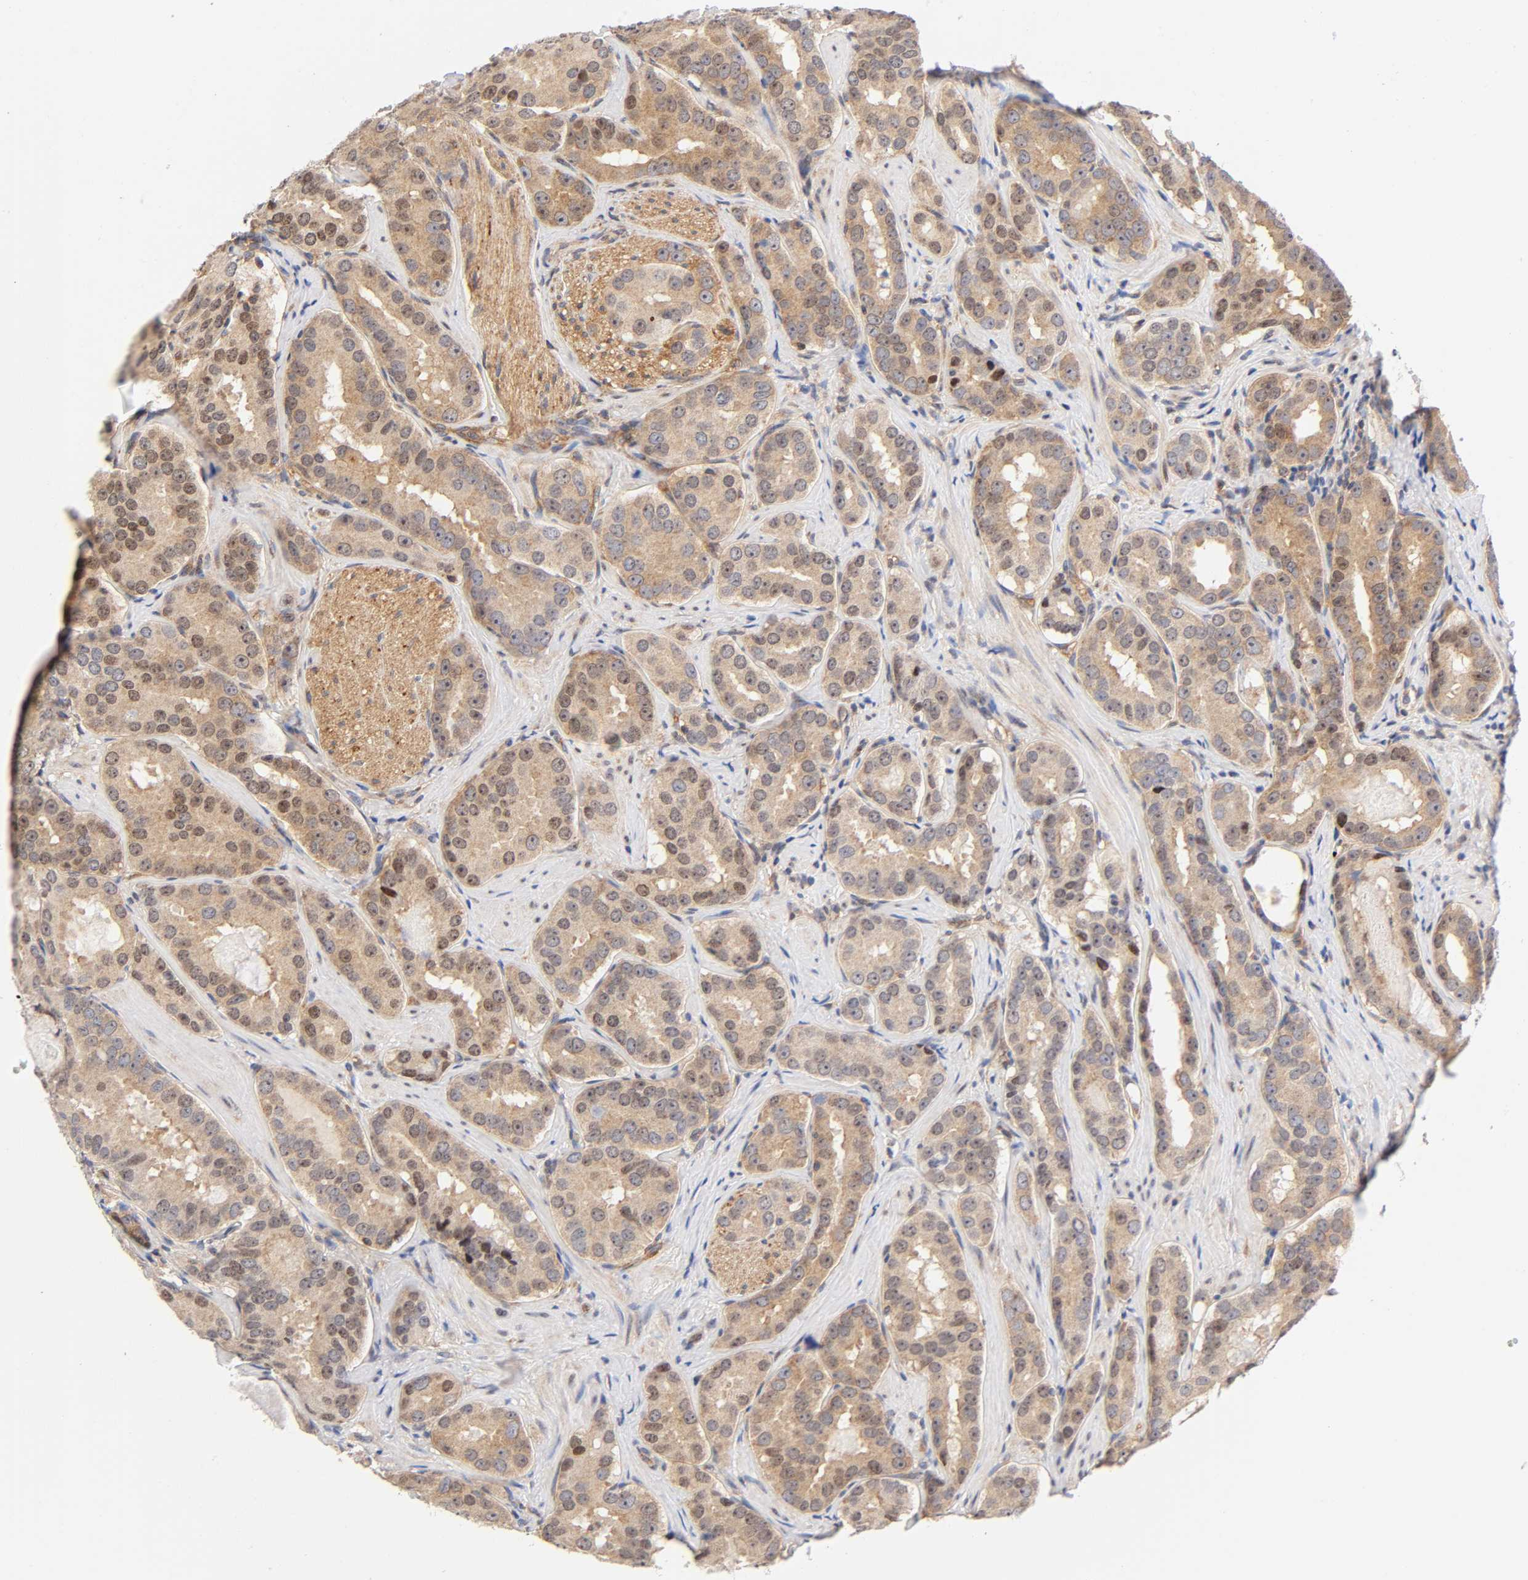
{"staining": {"intensity": "weak", "quantity": ">75%", "location": "cytoplasmic/membranous,nuclear"}, "tissue": "prostate cancer", "cell_type": "Tumor cells", "image_type": "cancer", "snomed": [{"axis": "morphology", "description": "Adenocarcinoma, Low grade"}, {"axis": "topography", "description": "Prostate"}], "caption": "A micrograph showing weak cytoplasmic/membranous and nuclear expression in about >75% of tumor cells in prostate cancer, as visualized by brown immunohistochemical staining.", "gene": "PAFAH1B1", "patient": {"sex": "male", "age": 59}}